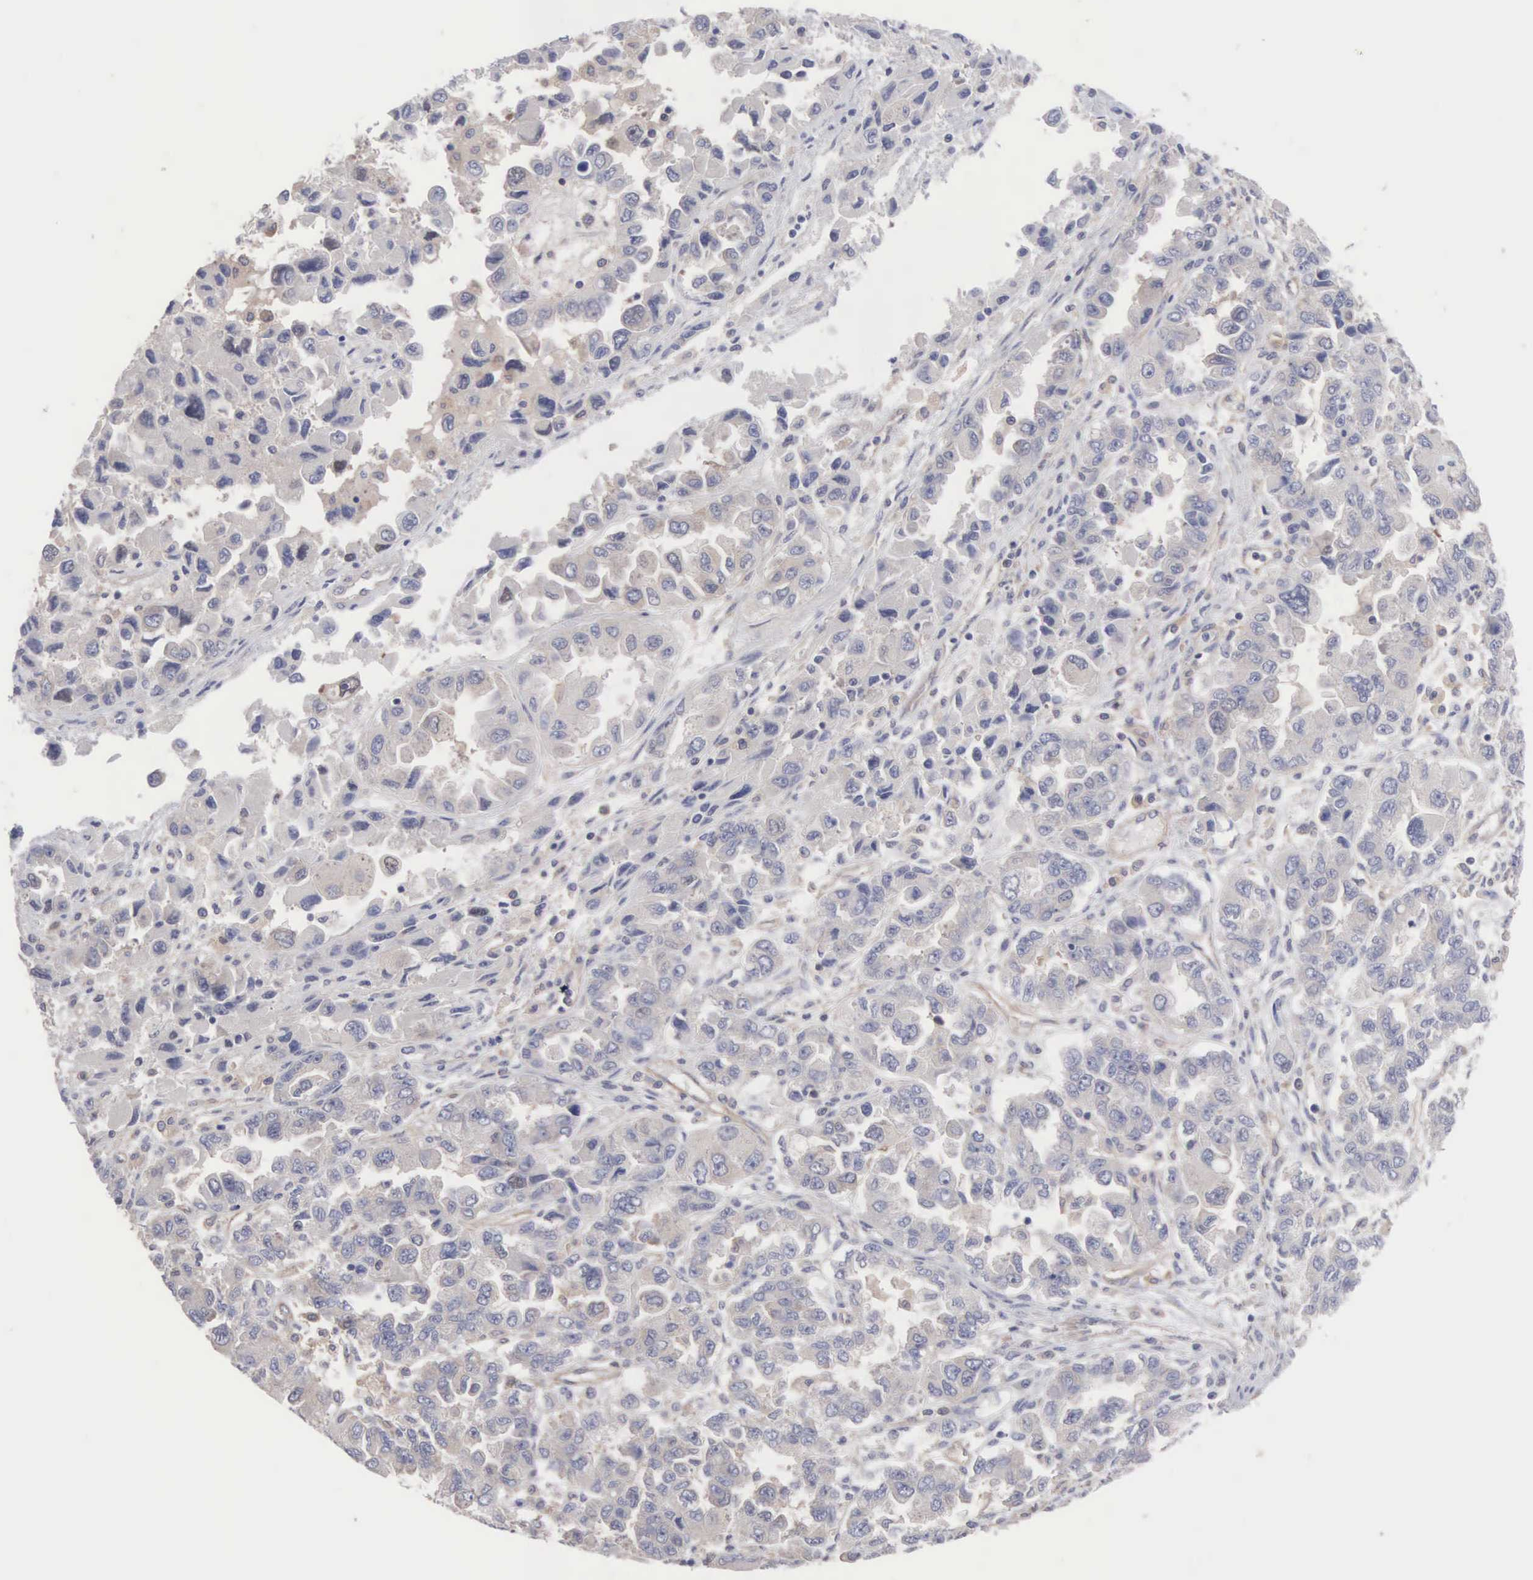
{"staining": {"intensity": "weak", "quantity": "<25%", "location": "cytoplasmic/membranous"}, "tissue": "ovarian cancer", "cell_type": "Tumor cells", "image_type": "cancer", "snomed": [{"axis": "morphology", "description": "Cystadenocarcinoma, serous, NOS"}, {"axis": "topography", "description": "Ovary"}], "caption": "DAB (3,3'-diaminobenzidine) immunohistochemical staining of human ovarian cancer (serous cystadenocarcinoma) reveals no significant positivity in tumor cells.", "gene": "MTHFD1", "patient": {"sex": "female", "age": 84}}